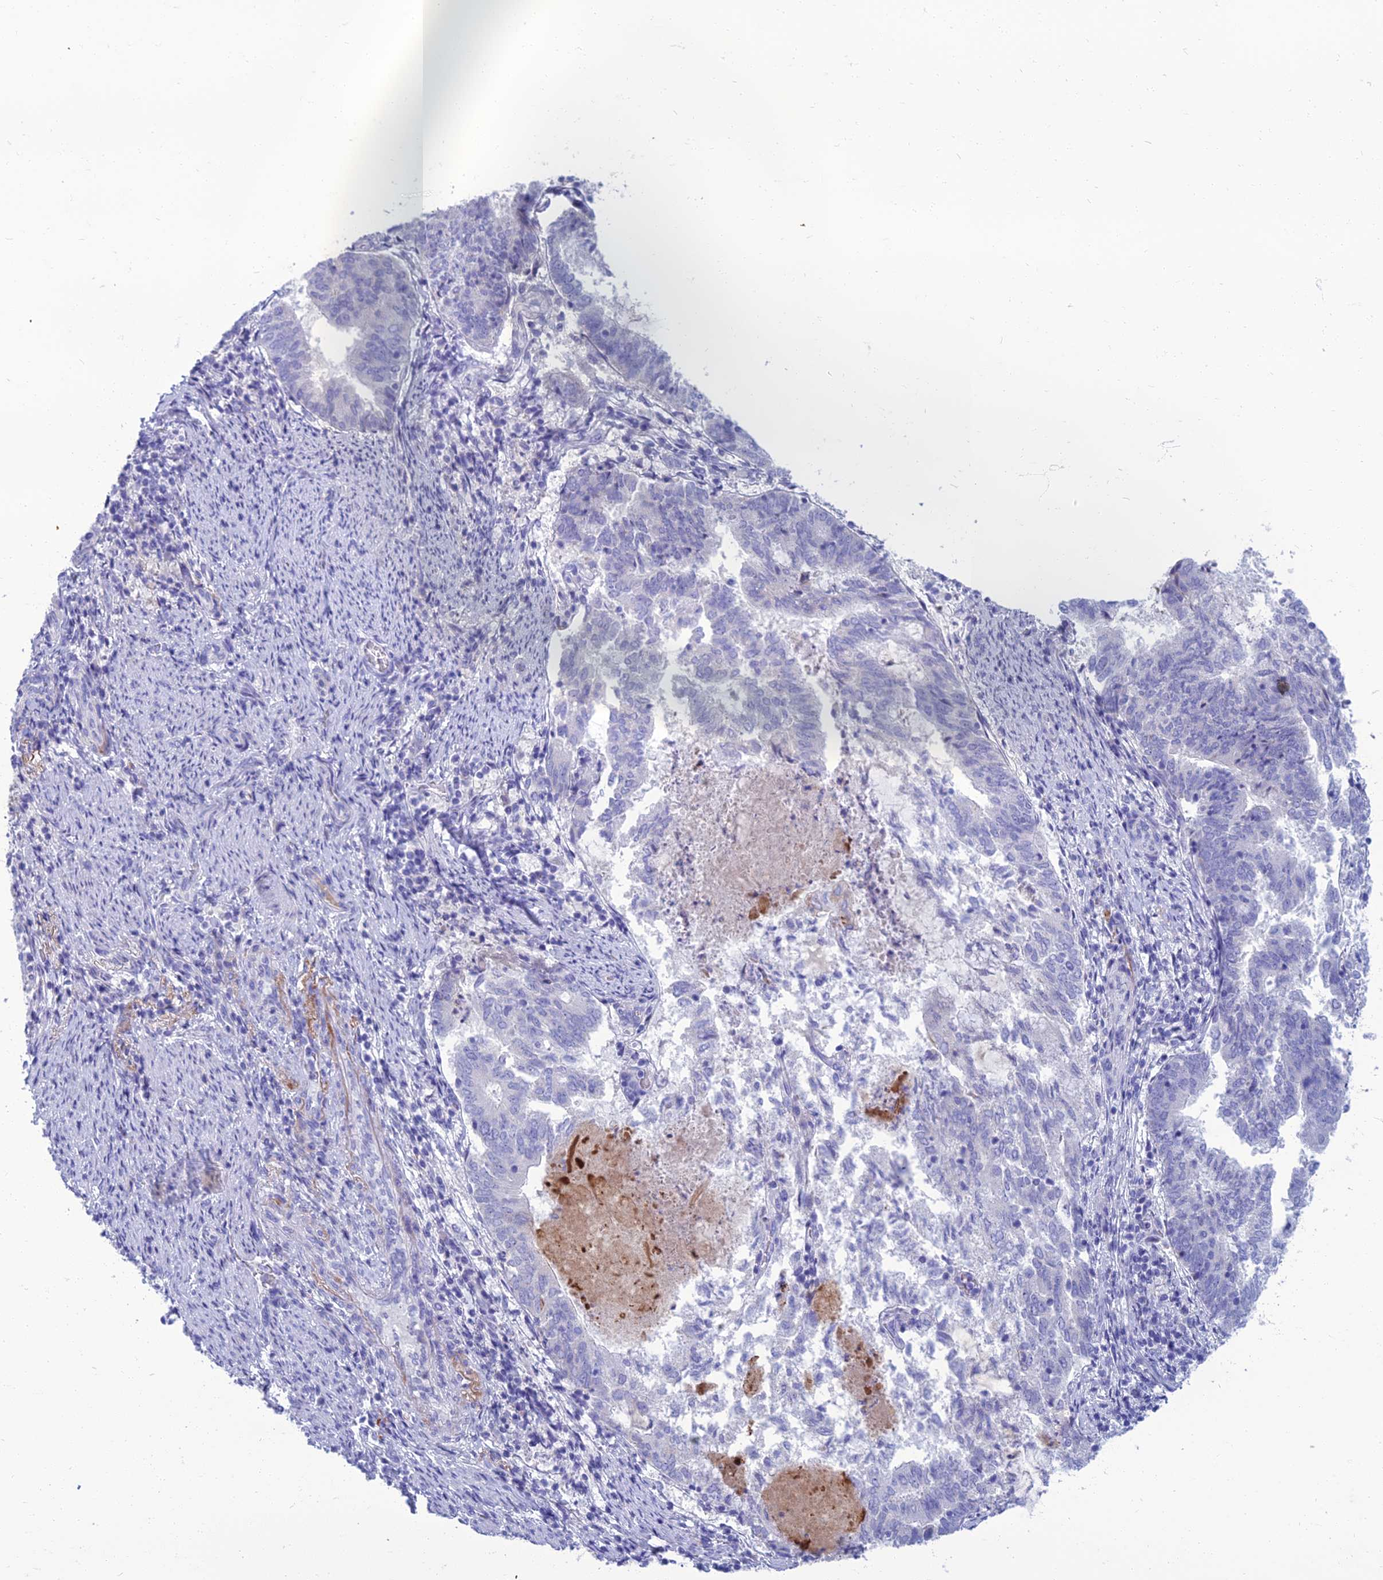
{"staining": {"intensity": "negative", "quantity": "none", "location": "none"}, "tissue": "endometrial cancer", "cell_type": "Tumor cells", "image_type": "cancer", "snomed": [{"axis": "morphology", "description": "Adenocarcinoma, NOS"}, {"axis": "topography", "description": "Endometrium"}], "caption": "DAB (3,3'-diaminobenzidine) immunohistochemical staining of endometrial adenocarcinoma exhibits no significant positivity in tumor cells.", "gene": "SPTLC3", "patient": {"sex": "female", "age": 80}}